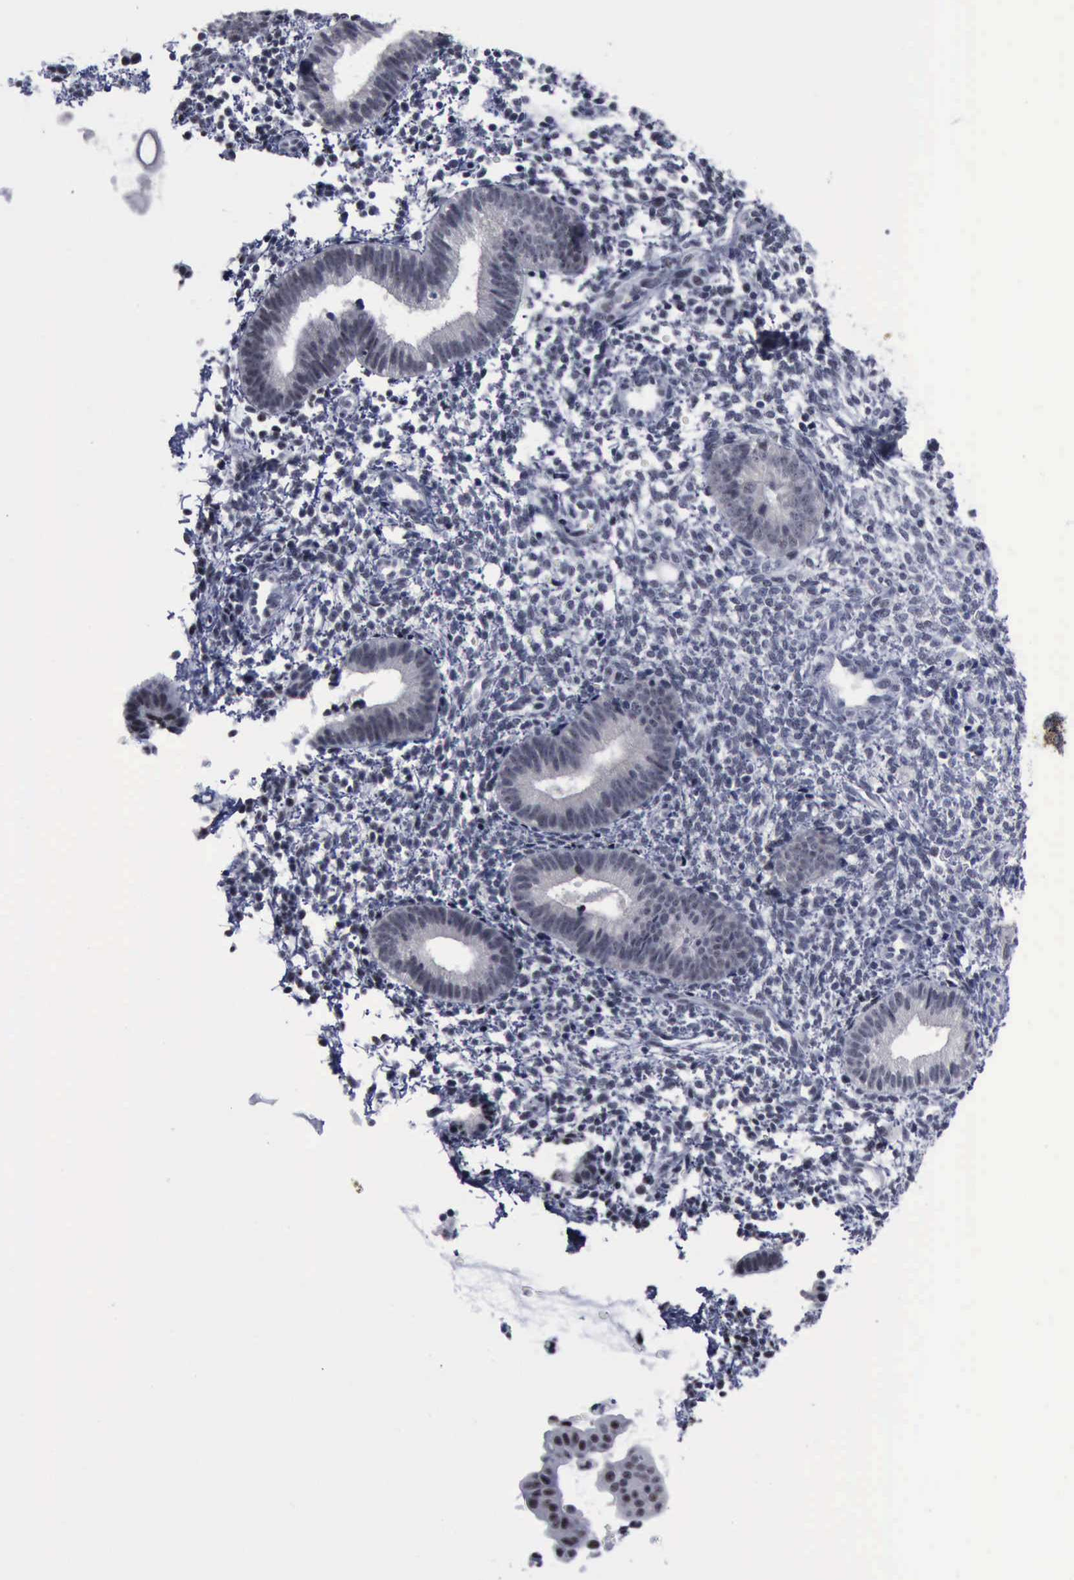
{"staining": {"intensity": "negative", "quantity": "none", "location": "none"}, "tissue": "endometrium", "cell_type": "Cells in endometrial stroma", "image_type": "normal", "snomed": [{"axis": "morphology", "description": "Normal tissue, NOS"}, {"axis": "topography", "description": "Endometrium"}], "caption": "A high-resolution image shows immunohistochemistry (IHC) staining of unremarkable endometrium, which displays no significant staining in cells in endometrial stroma.", "gene": "BRD1", "patient": {"sex": "female", "age": 35}}